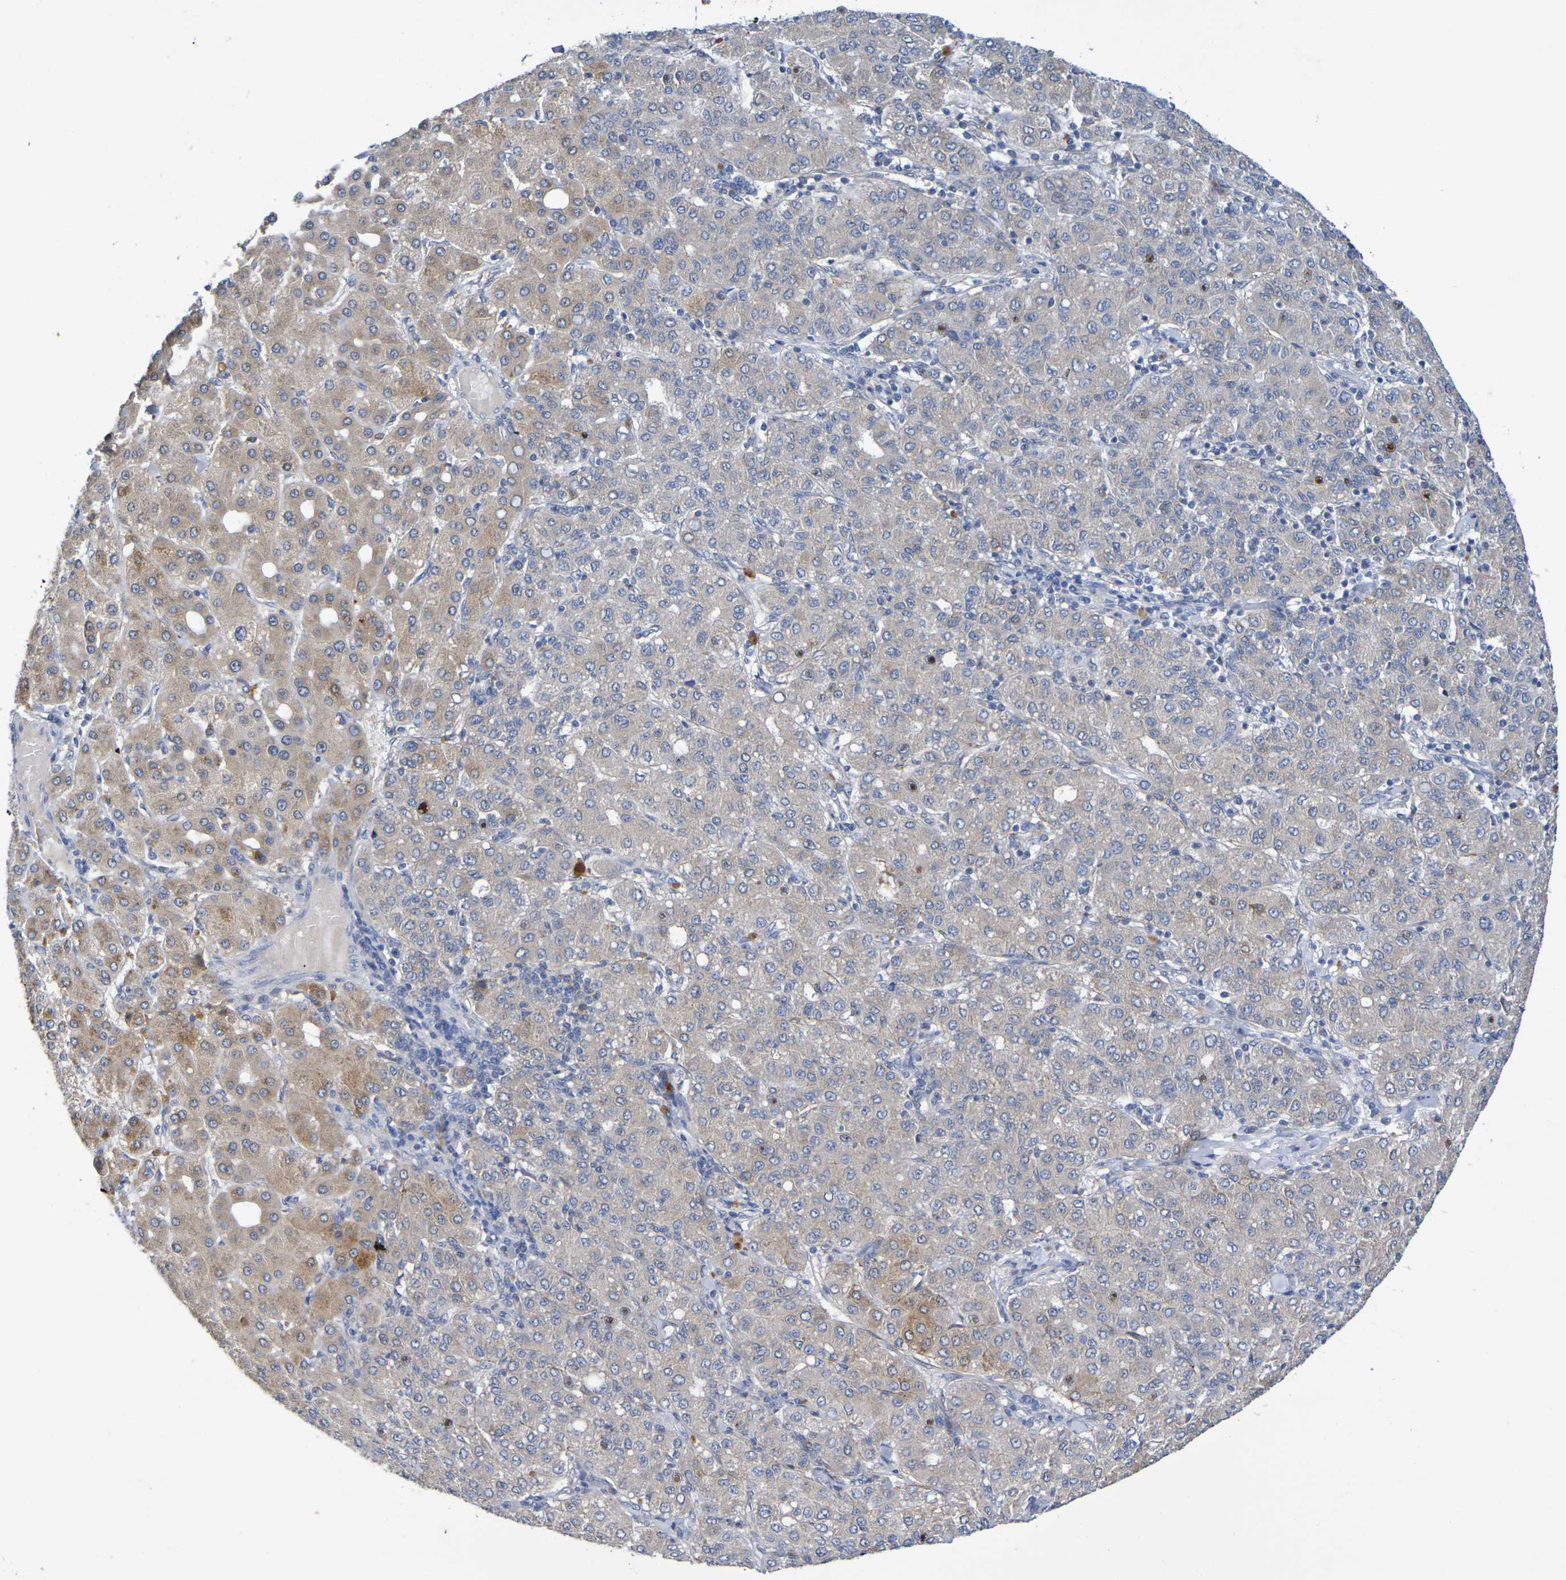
{"staining": {"intensity": "moderate", "quantity": "<25%", "location": "cytoplasmic/membranous"}, "tissue": "liver cancer", "cell_type": "Tumor cells", "image_type": "cancer", "snomed": [{"axis": "morphology", "description": "Carcinoma, Hepatocellular, NOS"}, {"axis": "topography", "description": "Liver"}], "caption": "An IHC image of tumor tissue is shown. Protein staining in brown highlights moderate cytoplasmic/membranous positivity in liver hepatocellular carcinoma within tumor cells.", "gene": "SDC4", "patient": {"sex": "male", "age": 65}}